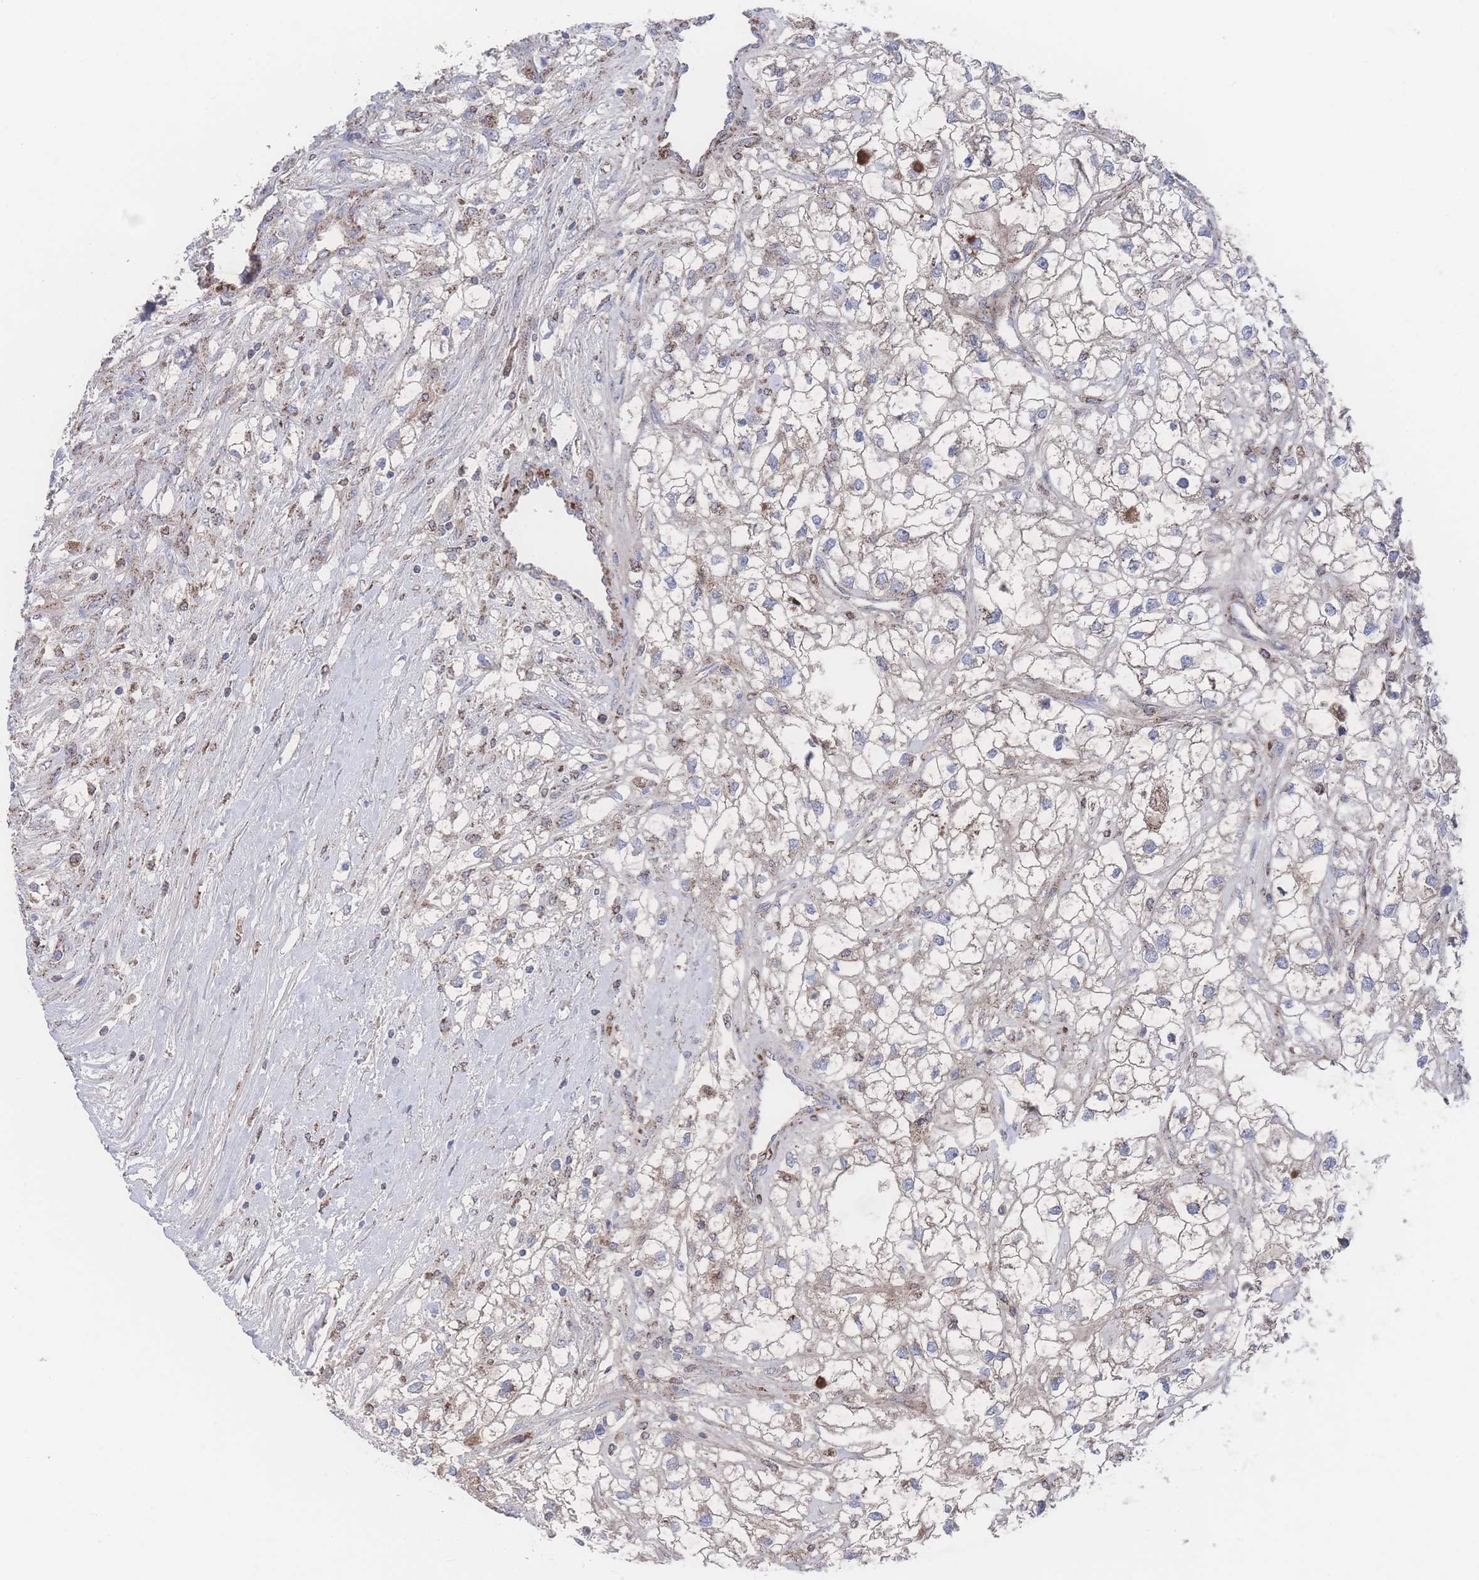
{"staining": {"intensity": "negative", "quantity": "none", "location": "none"}, "tissue": "renal cancer", "cell_type": "Tumor cells", "image_type": "cancer", "snomed": [{"axis": "morphology", "description": "Adenocarcinoma, NOS"}, {"axis": "topography", "description": "Kidney"}], "caption": "Adenocarcinoma (renal) was stained to show a protein in brown. There is no significant staining in tumor cells.", "gene": "PEX14", "patient": {"sex": "male", "age": 59}}